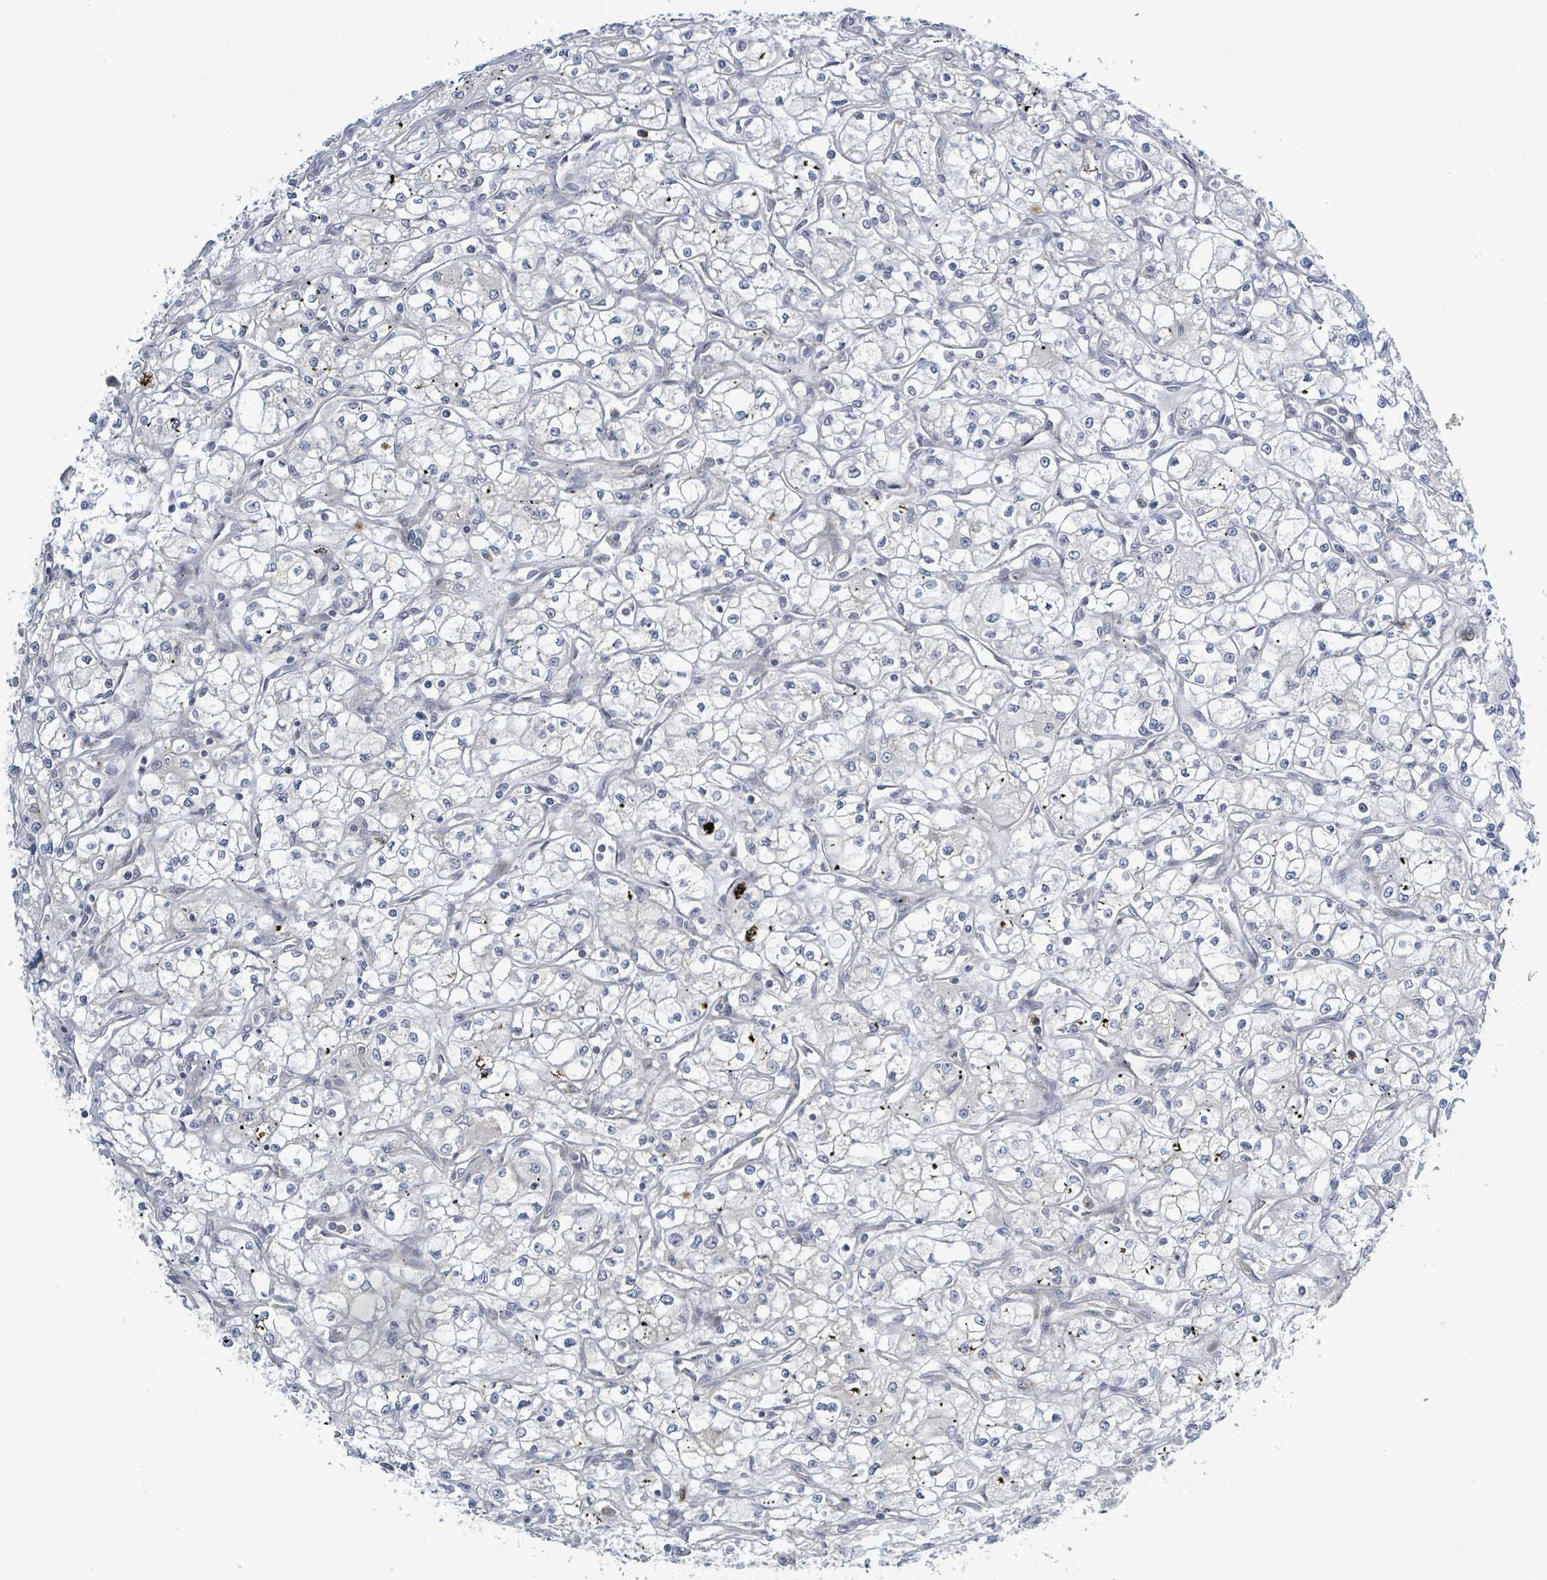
{"staining": {"intensity": "negative", "quantity": "none", "location": "none"}, "tissue": "renal cancer", "cell_type": "Tumor cells", "image_type": "cancer", "snomed": [{"axis": "morphology", "description": "Adenocarcinoma, NOS"}, {"axis": "topography", "description": "Kidney"}], "caption": "Tumor cells are negative for brown protein staining in renal adenocarcinoma.", "gene": "RPL32", "patient": {"sex": "male", "age": 59}}